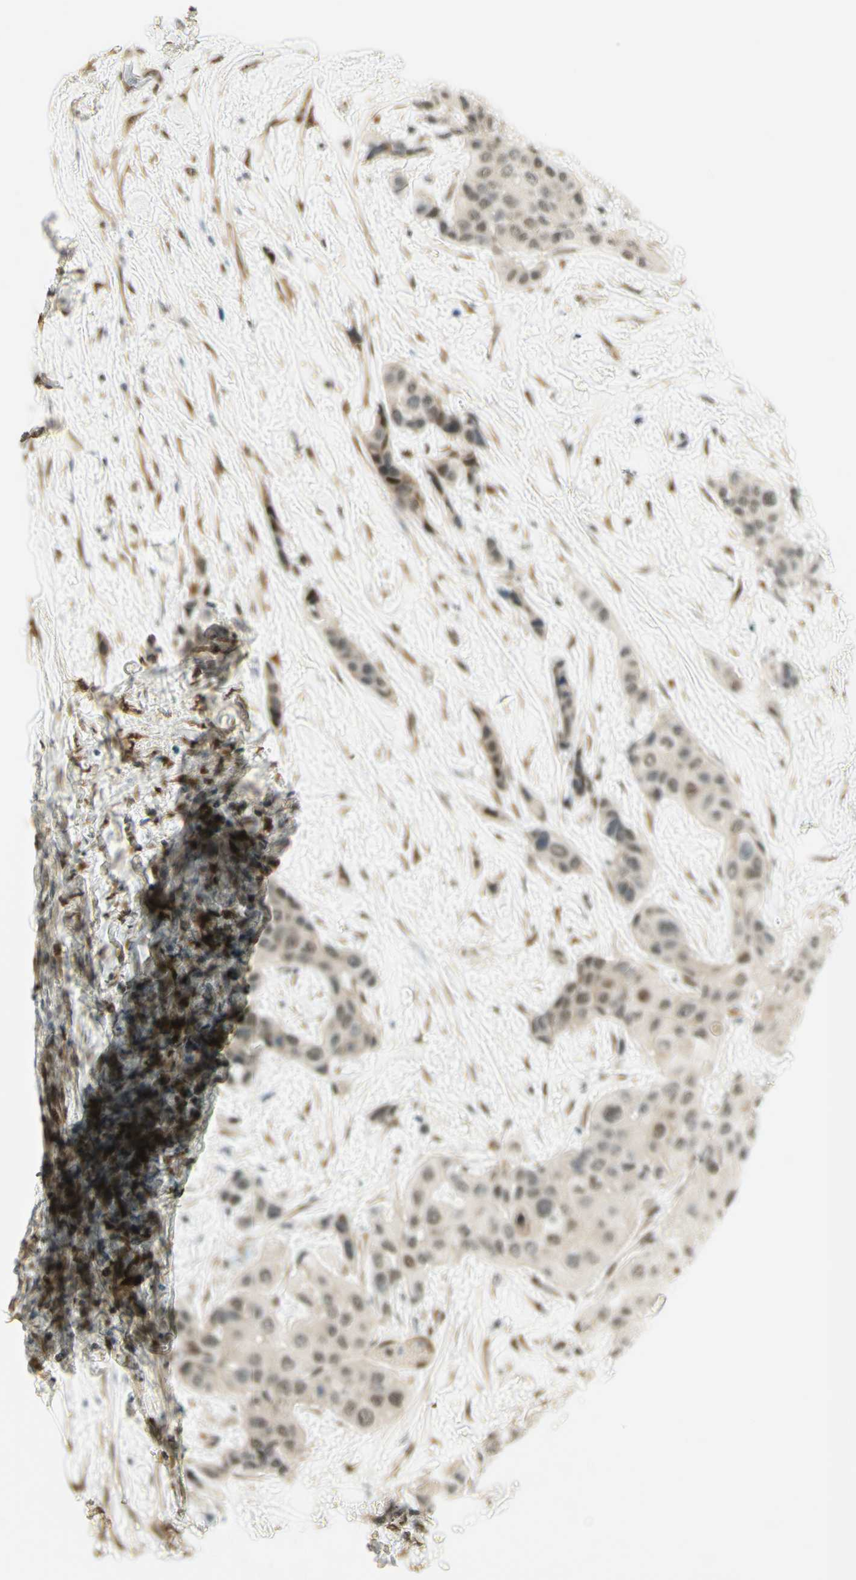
{"staining": {"intensity": "weak", "quantity": "25%-75%", "location": "nuclear"}, "tissue": "urothelial cancer", "cell_type": "Tumor cells", "image_type": "cancer", "snomed": [{"axis": "morphology", "description": "Urothelial carcinoma, High grade"}, {"axis": "topography", "description": "Urinary bladder"}], "caption": "About 25%-75% of tumor cells in urothelial cancer demonstrate weak nuclear protein staining as visualized by brown immunohistochemical staining.", "gene": "DDX1", "patient": {"sex": "female", "age": 56}}